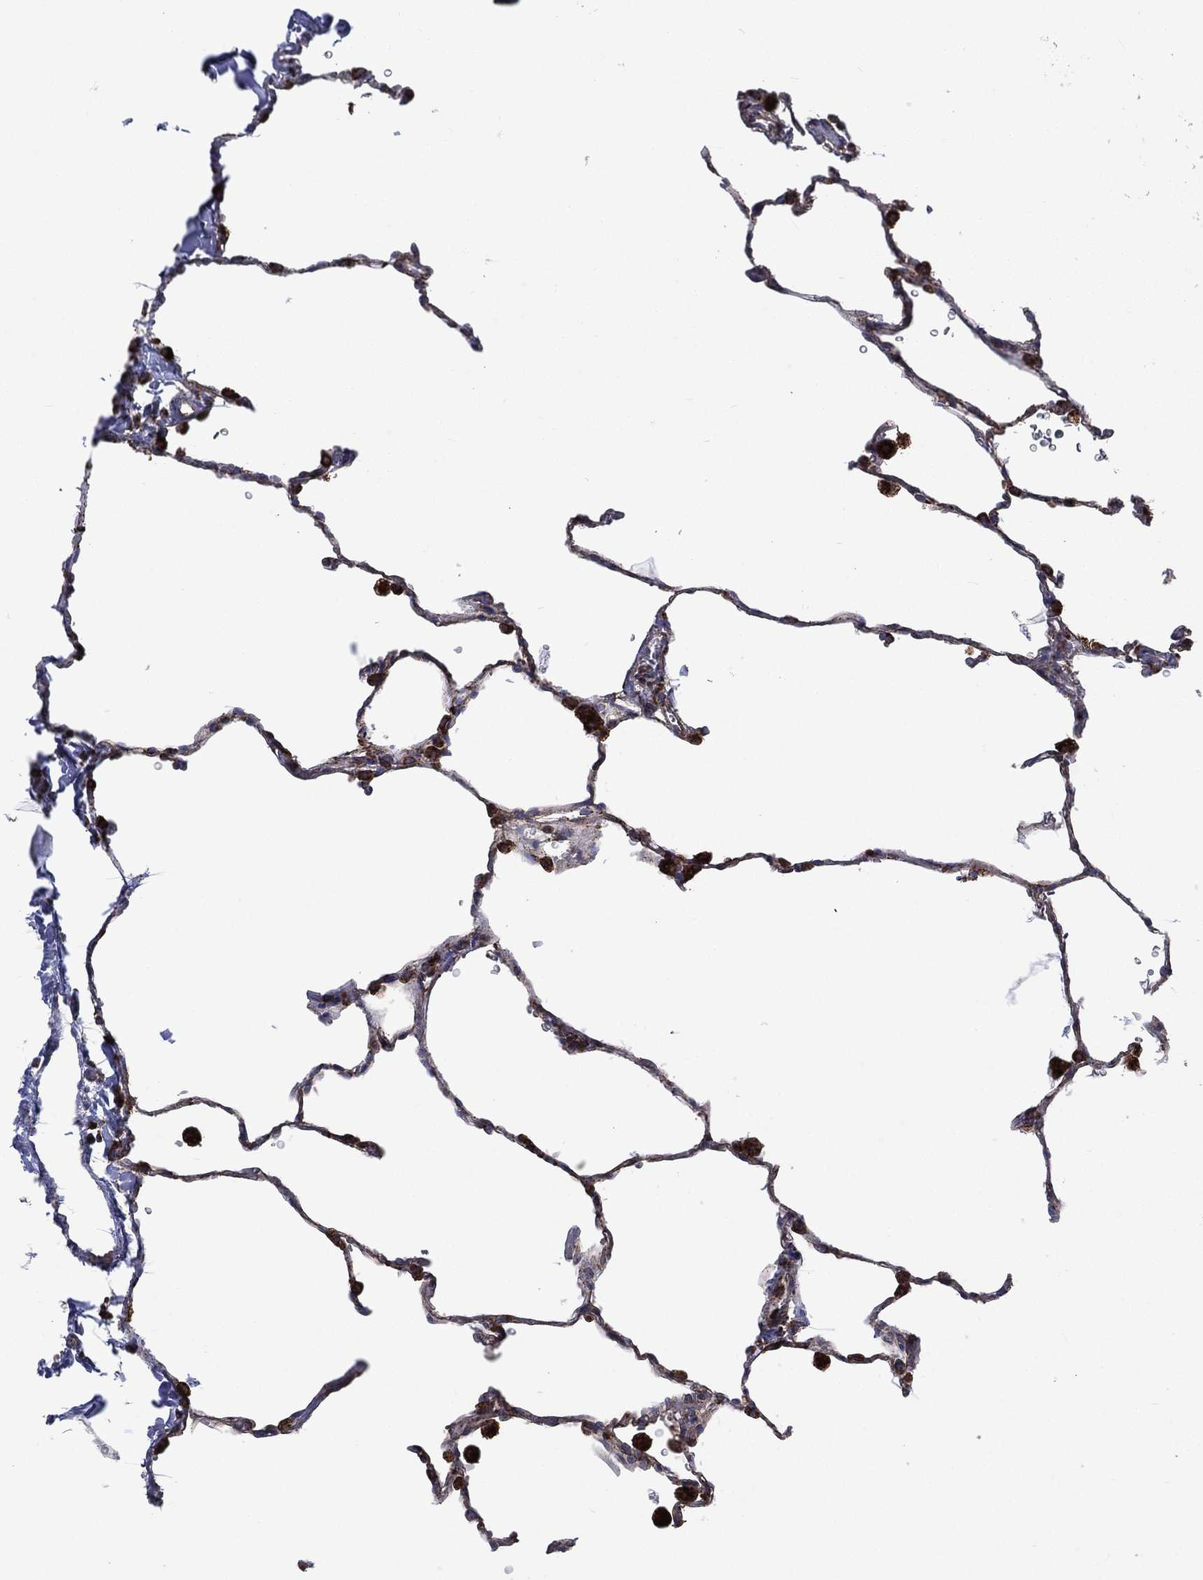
{"staining": {"intensity": "moderate", "quantity": ">75%", "location": "cytoplasmic/membranous"}, "tissue": "lung", "cell_type": "Alveolar cells", "image_type": "normal", "snomed": [{"axis": "morphology", "description": "Normal tissue, NOS"}, {"axis": "morphology", "description": "Adenocarcinoma, metastatic, NOS"}, {"axis": "topography", "description": "Lung"}], "caption": "Immunohistochemical staining of unremarkable lung exhibits medium levels of moderate cytoplasmic/membranous staining in approximately >75% of alveolar cells. Using DAB (brown) and hematoxylin (blue) stains, captured at high magnification using brightfield microscopy.", "gene": "ANKRD37", "patient": {"sex": "male", "age": 45}}